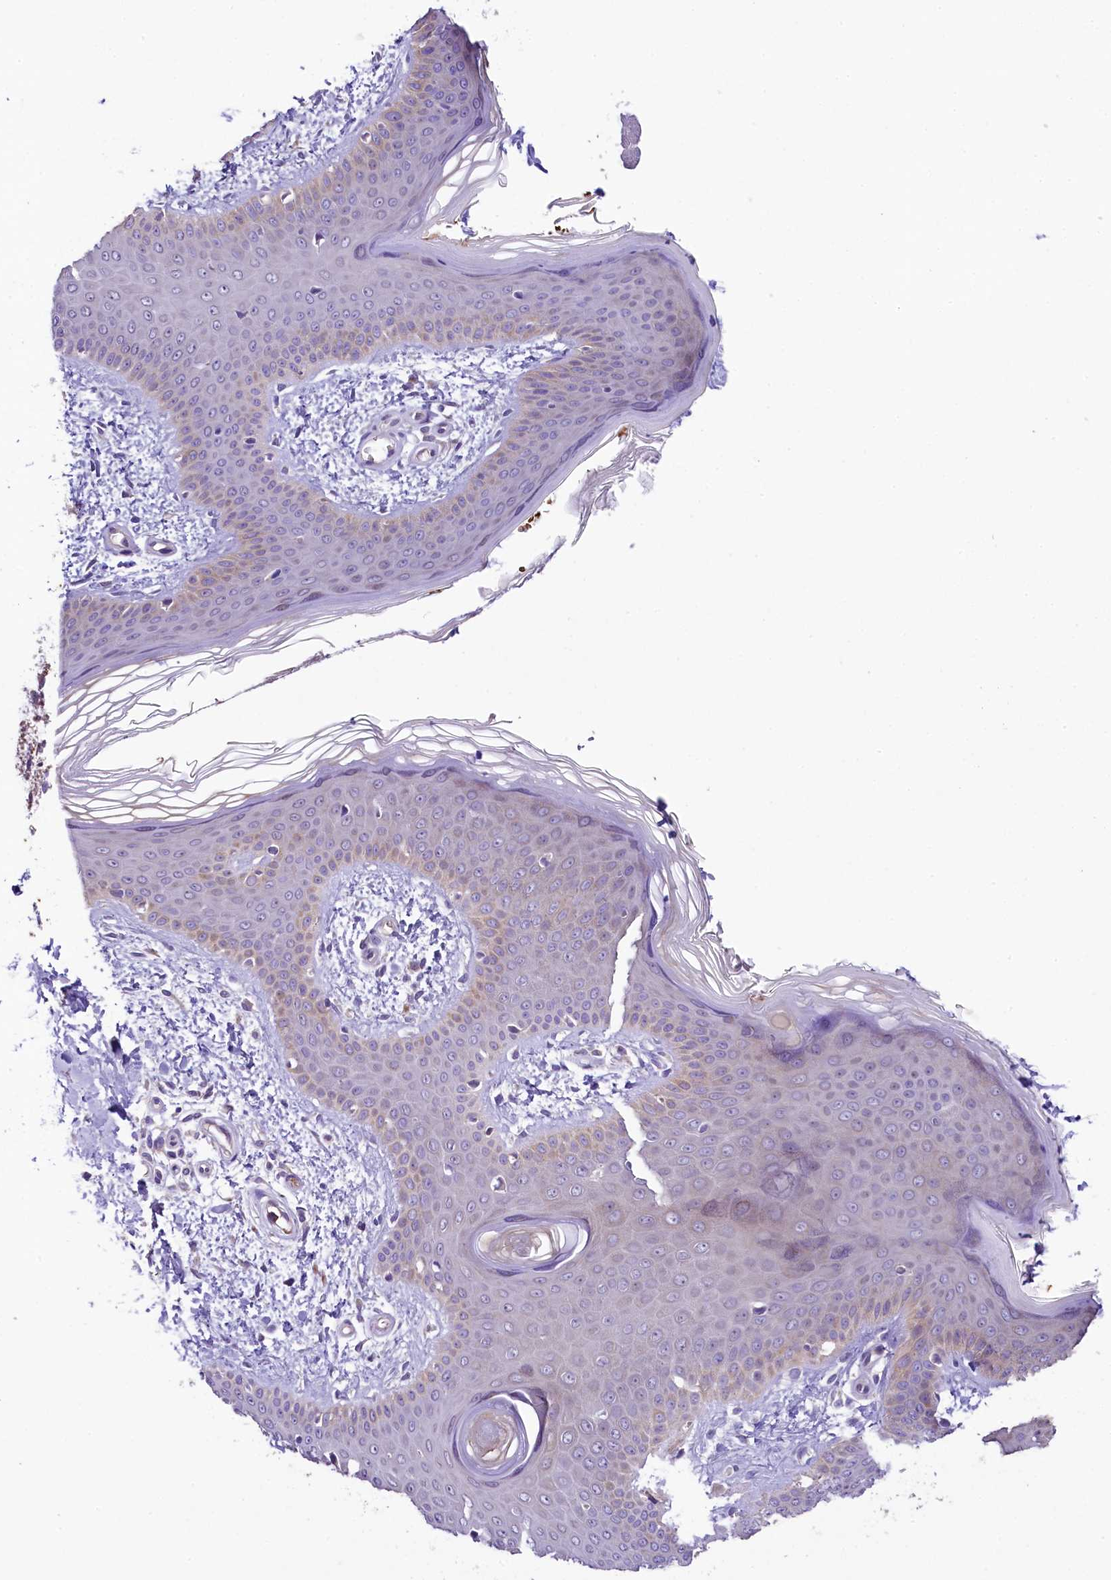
{"staining": {"intensity": "negative", "quantity": "none", "location": "none"}, "tissue": "skin", "cell_type": "Fibroblasts", "image_type": "normal", "snomed": [{"axis": "morphology", "description": "Normal tissue, NOS"}, {"axis": "topography", "description": "Skin"}], "caption": "High power microscopy photomicrograph of an immunohistochemistry photomicrograph of benign skin, revealing no significant expression in fibroblasts.", "gene": "LARP4", "patient": {"sex": "male", "age": 37}}